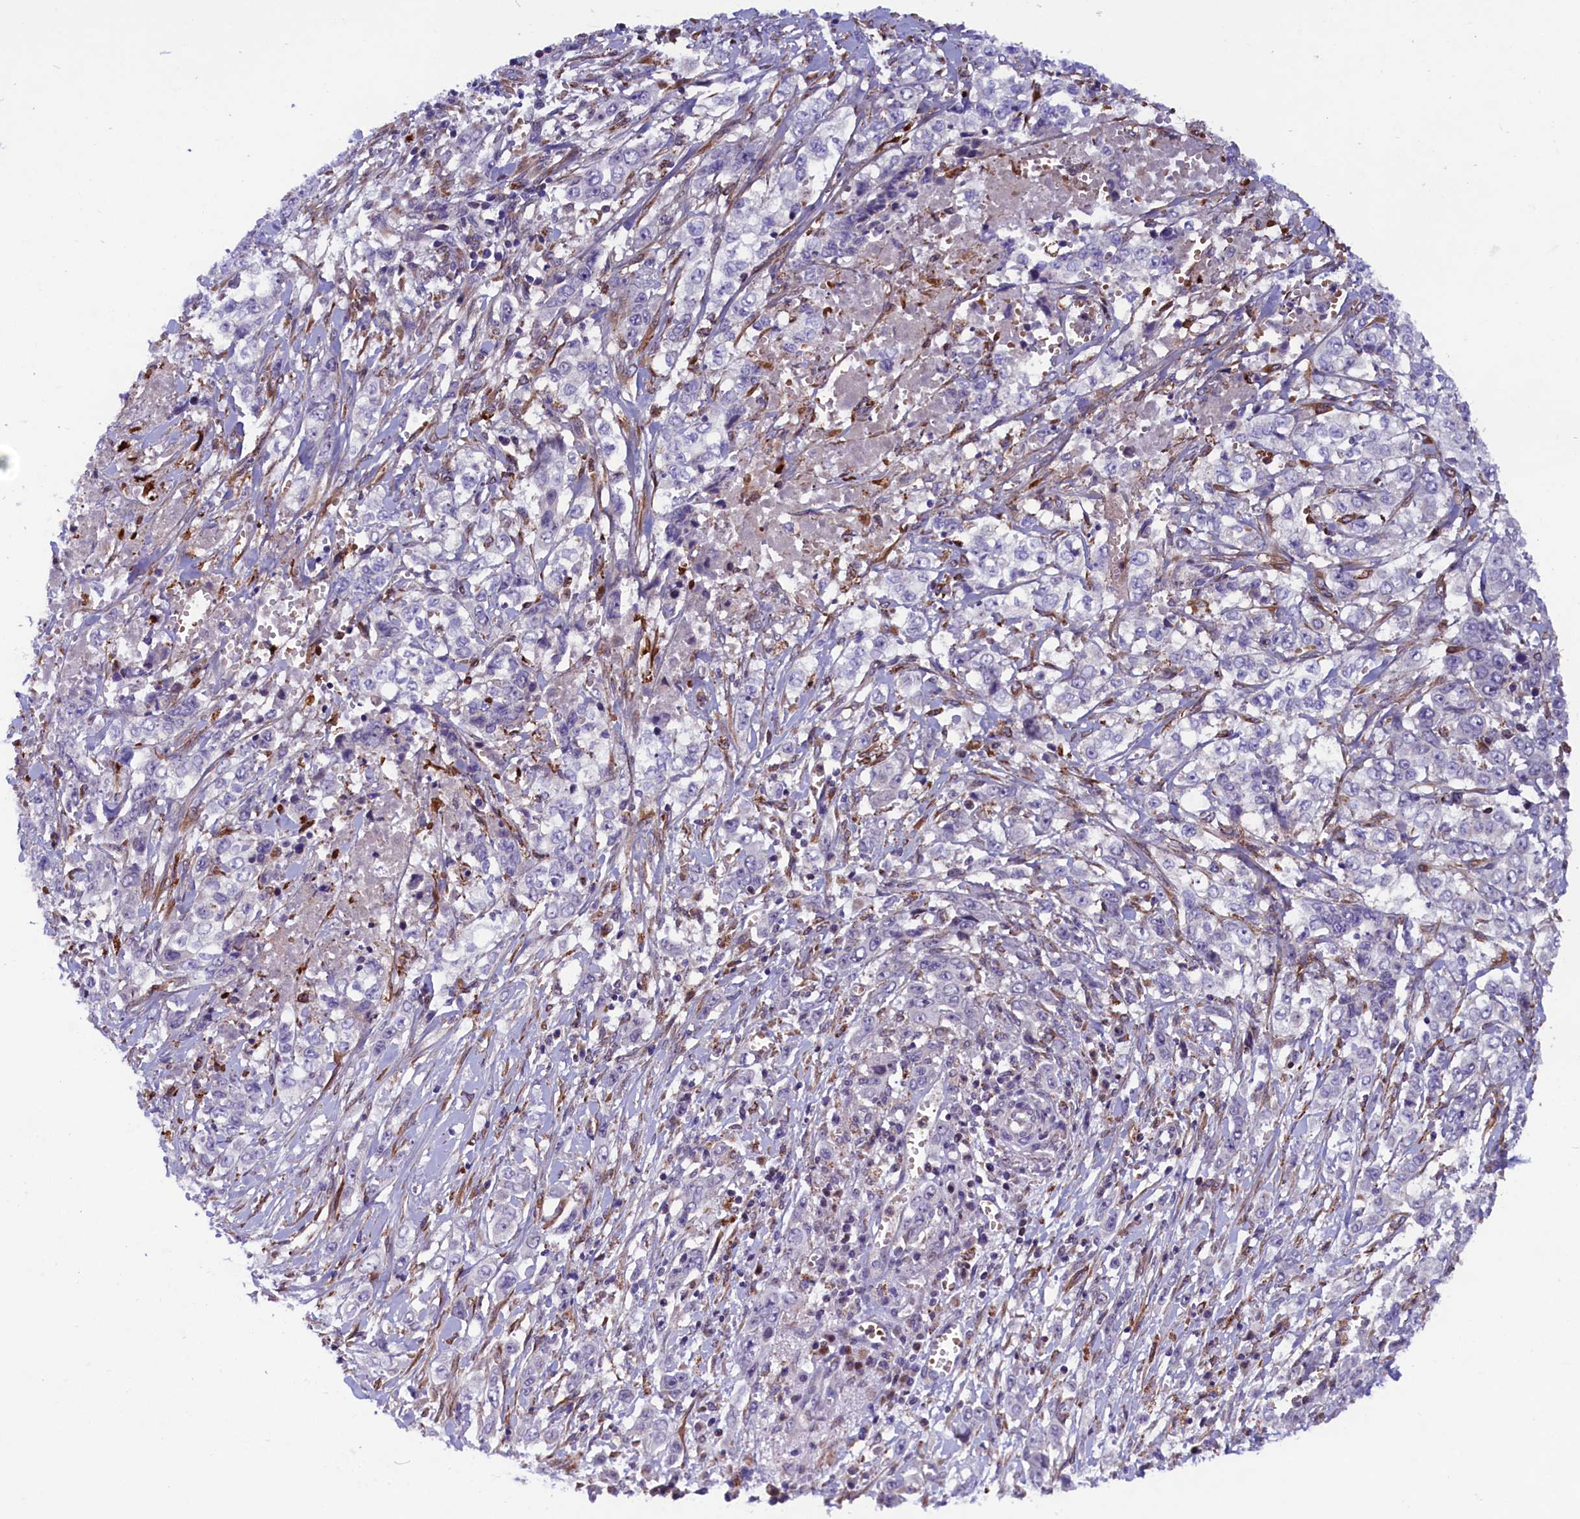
{"staining": {"intensity": "negative", "quantity": "none", "location": "none"}, "tissue": "stomach cancer", "cell_type": "Tumor cells", "image_type": "cancer", "snomed": [{"axis": "morphology", "description": "Adenocarcinoma, NOS"}, {"axis": "topography", "description": "Stomach, upper"}], "caption": "Stomach adenocarcinoma was stained to show a protein in brown. There is no significant expression in tumor cells.", "gene": "MIEF2", "patient": {"sex": "male", "age": 62}}